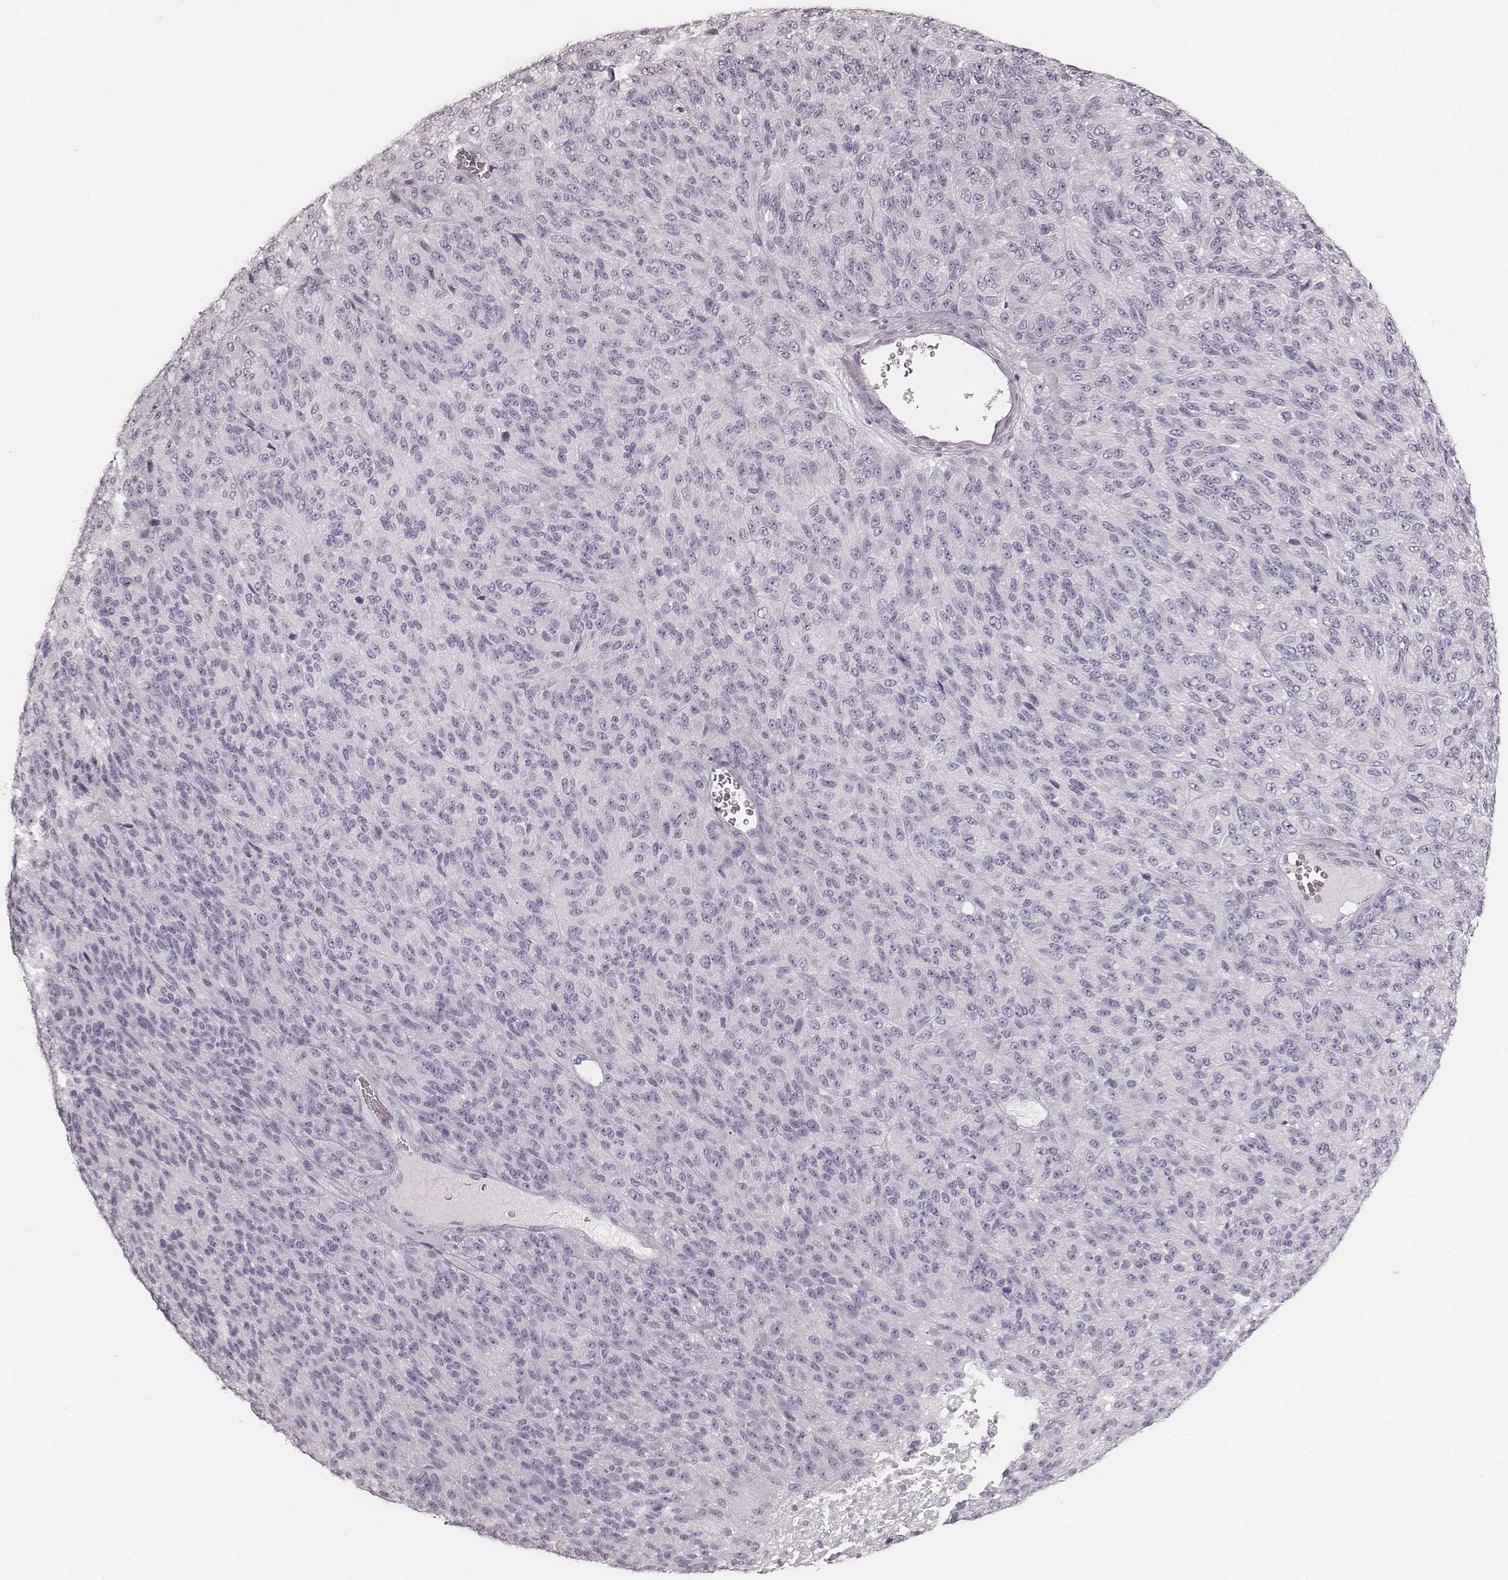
{"staining": {"intensity": "negative", "quantity": "none", "location": "none"}, "tissue": "melanoma", "cell_type": "Tumor cells", "image_type": "cancer", "snomed": [{"axis": "morphology", "description": "Malignant melanoma, Metastatic site"}, {"axis": "topography", "description": "Brain"}], "caption": "The immunohistochemistry micrograph has no significant positivity in tumor cells of malignant melanoma (metastatic site) tissue. (DAB IHC visualized using brightfield microscopy, high magnification).", "gene": "KRT26", "patient": {"sex": "female", "age": 56}}